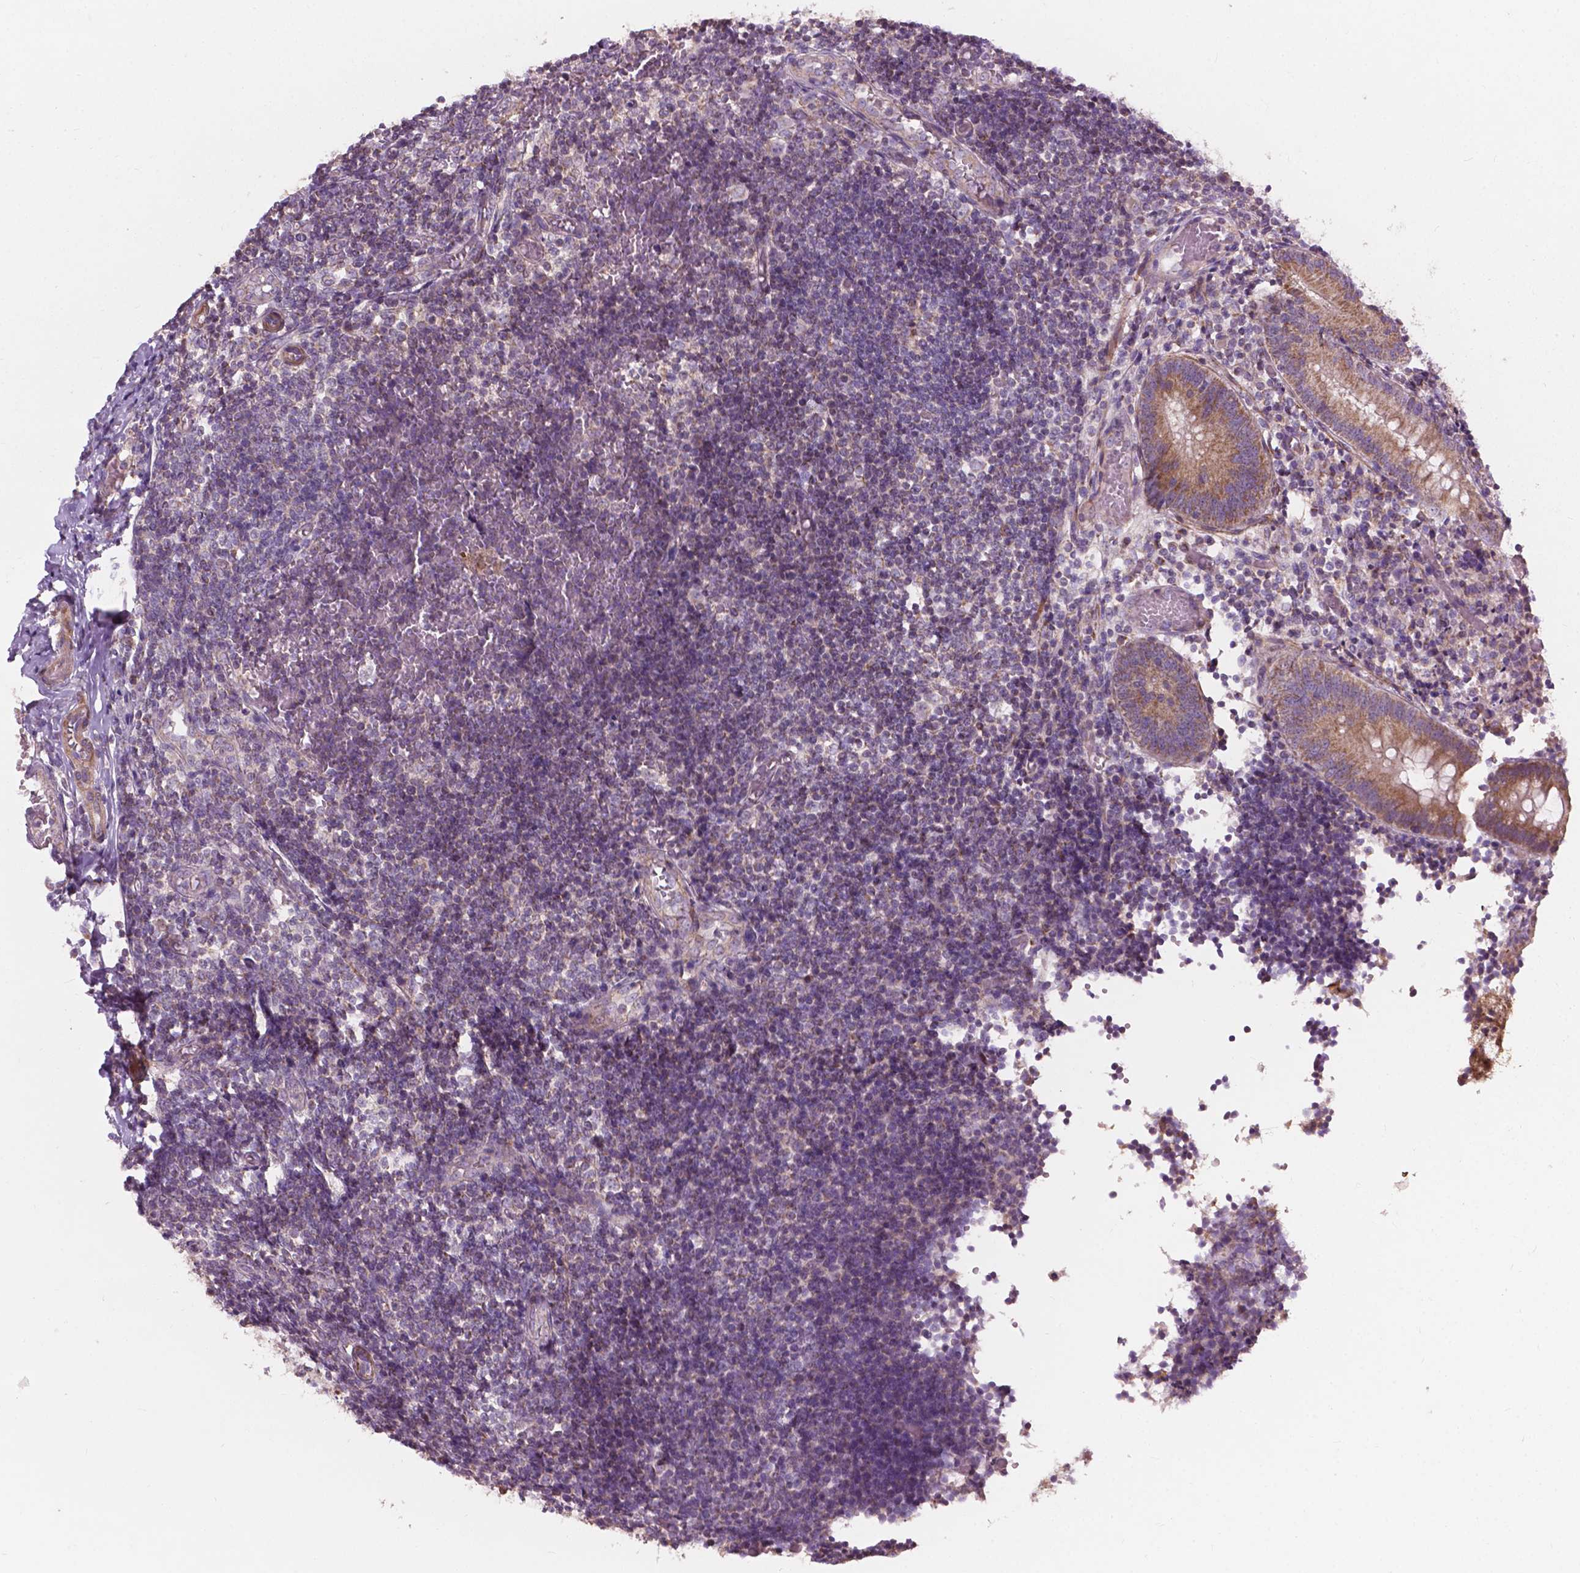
{"staining": {"intensity": "moderate", "quantity": ">75%", "location": "cytoplasmic/membranous"}, "tissue": "appendix", "cell_type": "Glandular cells", "image_type": "normal", "snomed": [{"axis": "morphology", "description": "Normal tissue, NOS"}, {"axis": "topography", "description": "Appendix"}], "caption": "Immunohistochemistry photomicrograph of normal appendix: appendix stained using immunohistochemistry (IHC) displays medium levels of moderate protein expression localized specifically in the cytoplasmic/membranous of glandular cells, appearing as a cytoplasmic/membranous brown color.", "gene": "NDUFA10", "patient": {"sex": "female", "age": 32}}